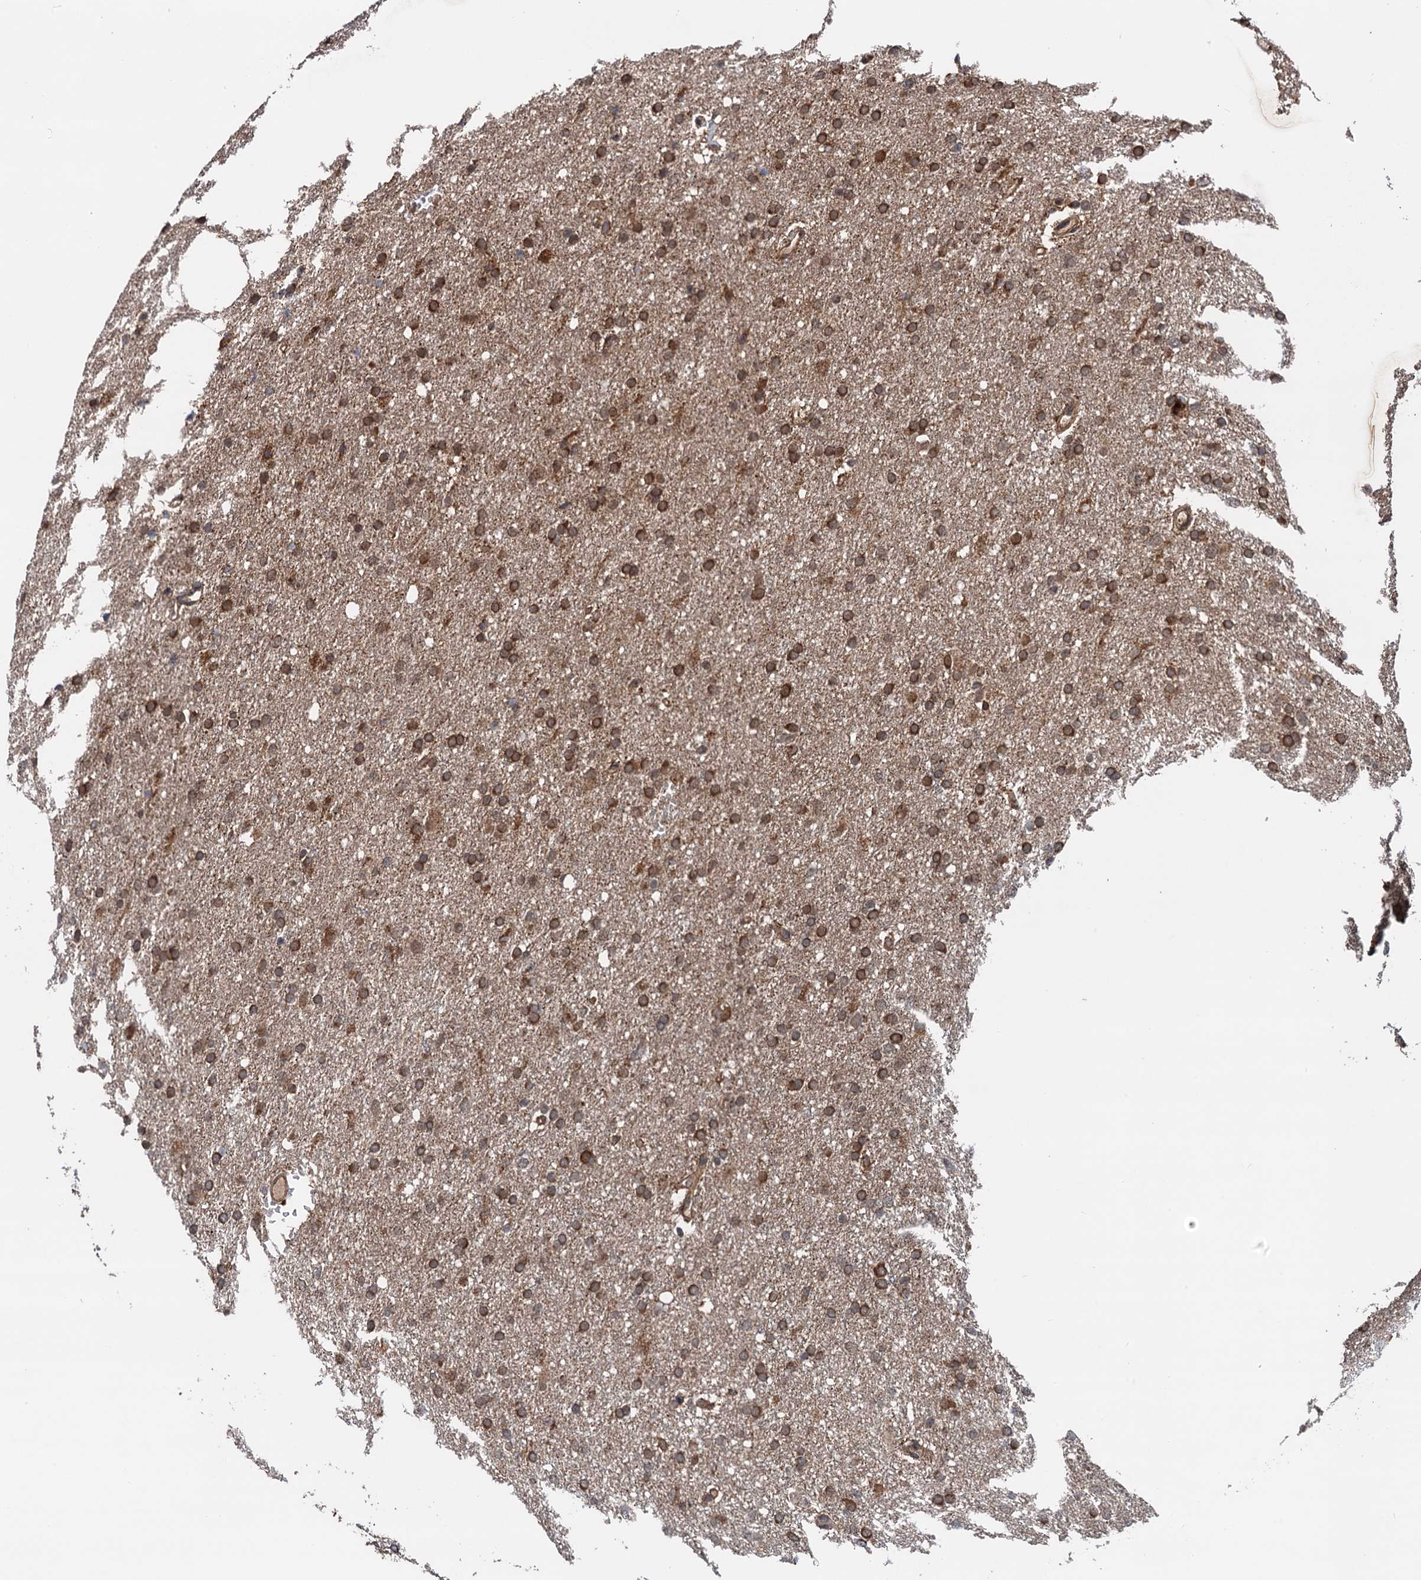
{"staining": {"intensity": "moderate", "quantity": ">75%", "location": "cytoplasmic/membranous"}, "tissue": "glioma", "cell_type": "Tumor cells", "image_type": "cancer", "snomed": [{"axis": "morphology", "description": "Glioma, malignant, High grade"}, {"axis": "topography", "description": "Cerebral cortex"}], "caption": "Immunohistochemistry histopathology image of human glioma stained for a protein (brown), which reveals medium levels of moderate cytoplasmic/membranous positivity in about >75% of tumor cells.", "gene": "NLRP10", "patient": {"sex": "female", "age": 36}}